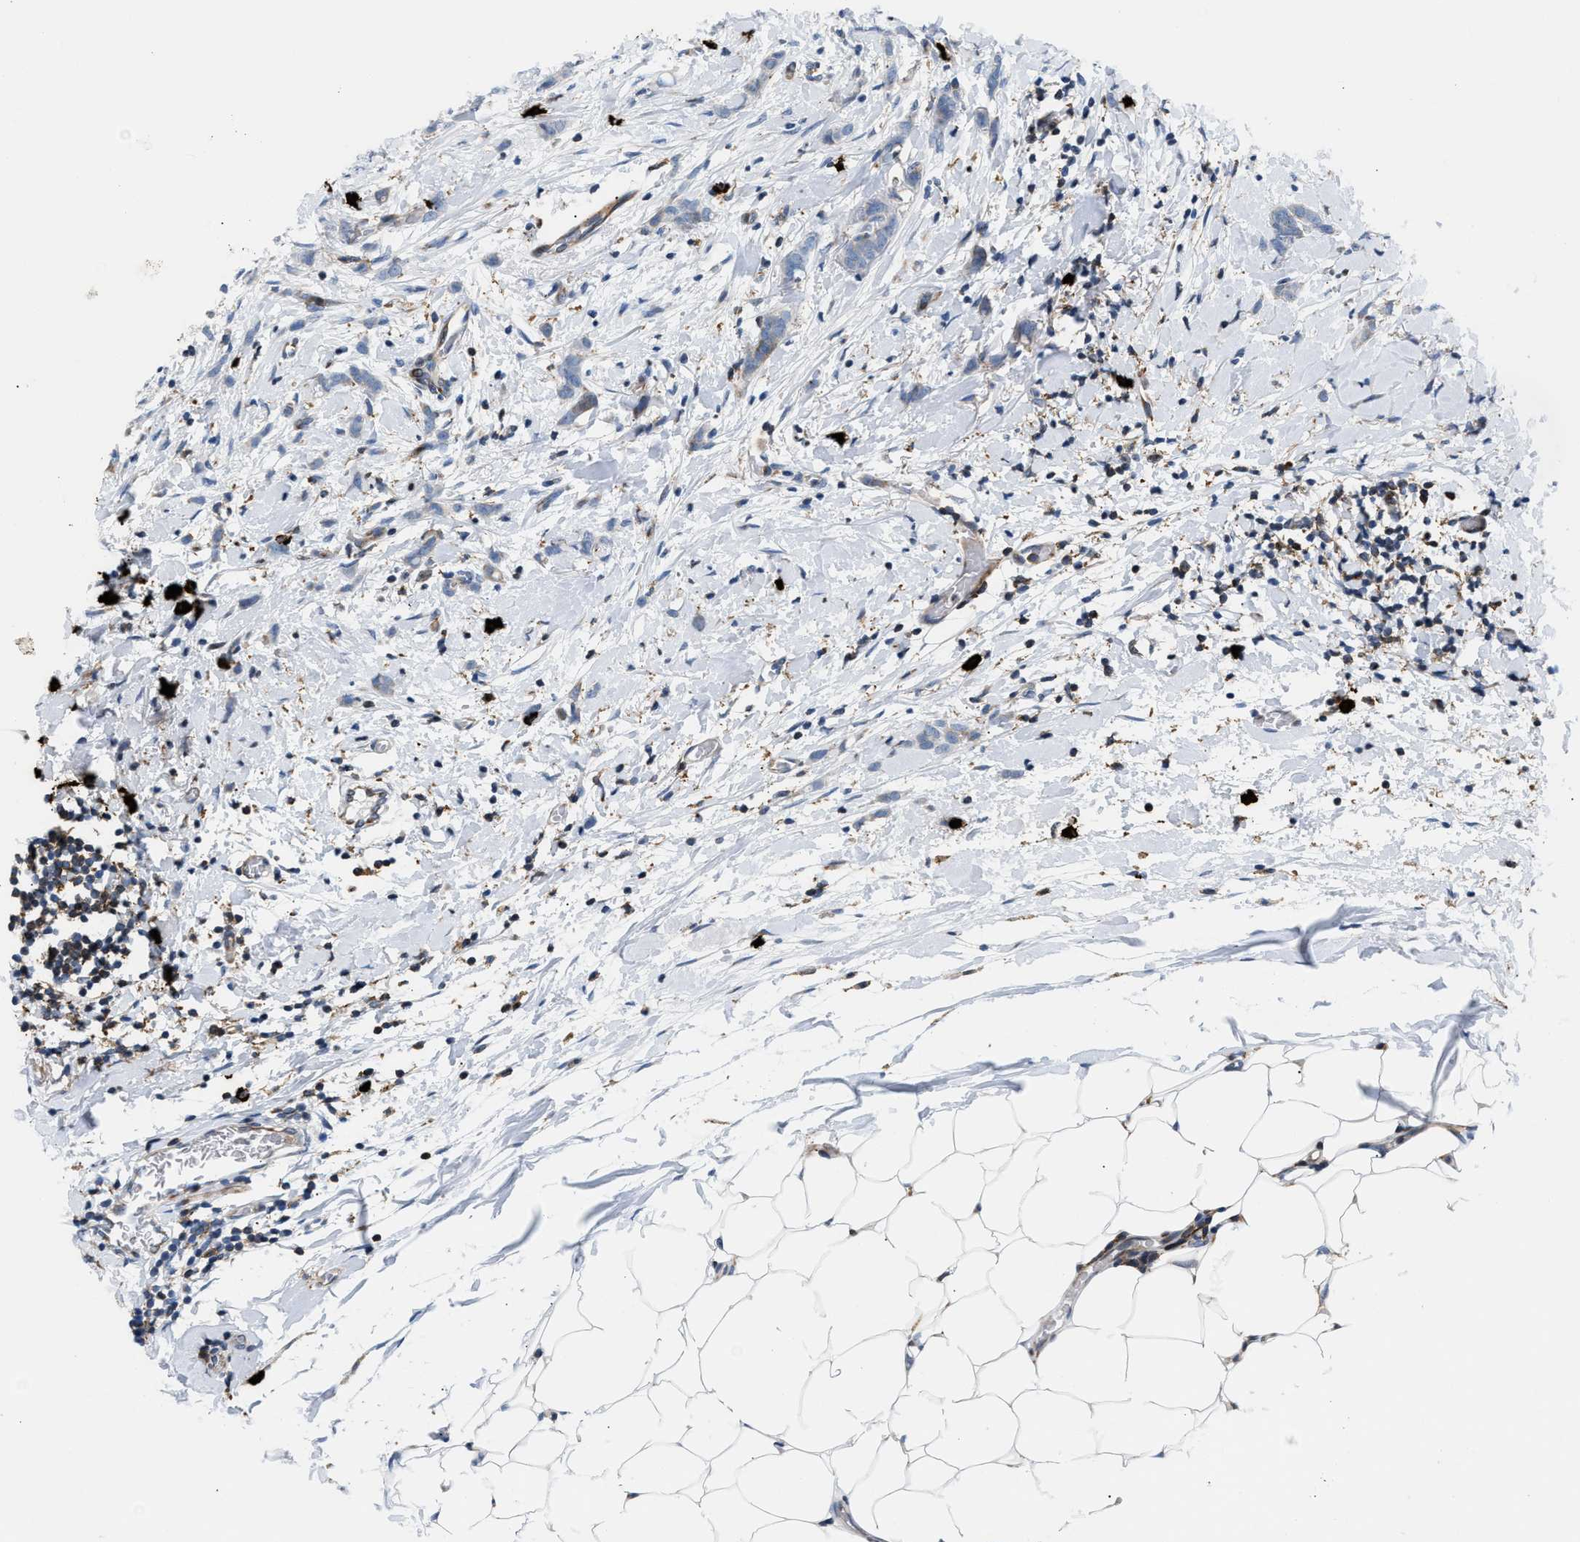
{"staining": {"intensity": "negative", "quantity": "none", "location": "none"}, "tissue": "breast cancer", "cell_type": "Tumor cells", "image_type": "cancer", "snomed": [{"axis": "morphology", "description": "Lobular carcinoma, in situ"}, {"axis": "morphology", "description": "Lobular carcinoma"}, {"axis": "topography", "description": "Breast"}], "caption": "DAB (3,3'-diaminobenzidine) immunohistochemical staining of human breast cancer (lobular carcinoma in situ) reveals no significant expression in tumor cells. (DAB (3,3'-diaminobenzidine) immunohistochemistry visualized using brightfield microscopy, high magnification).", "gene": "ATP9A", "patient": {"sex": "female", "age": 41}}